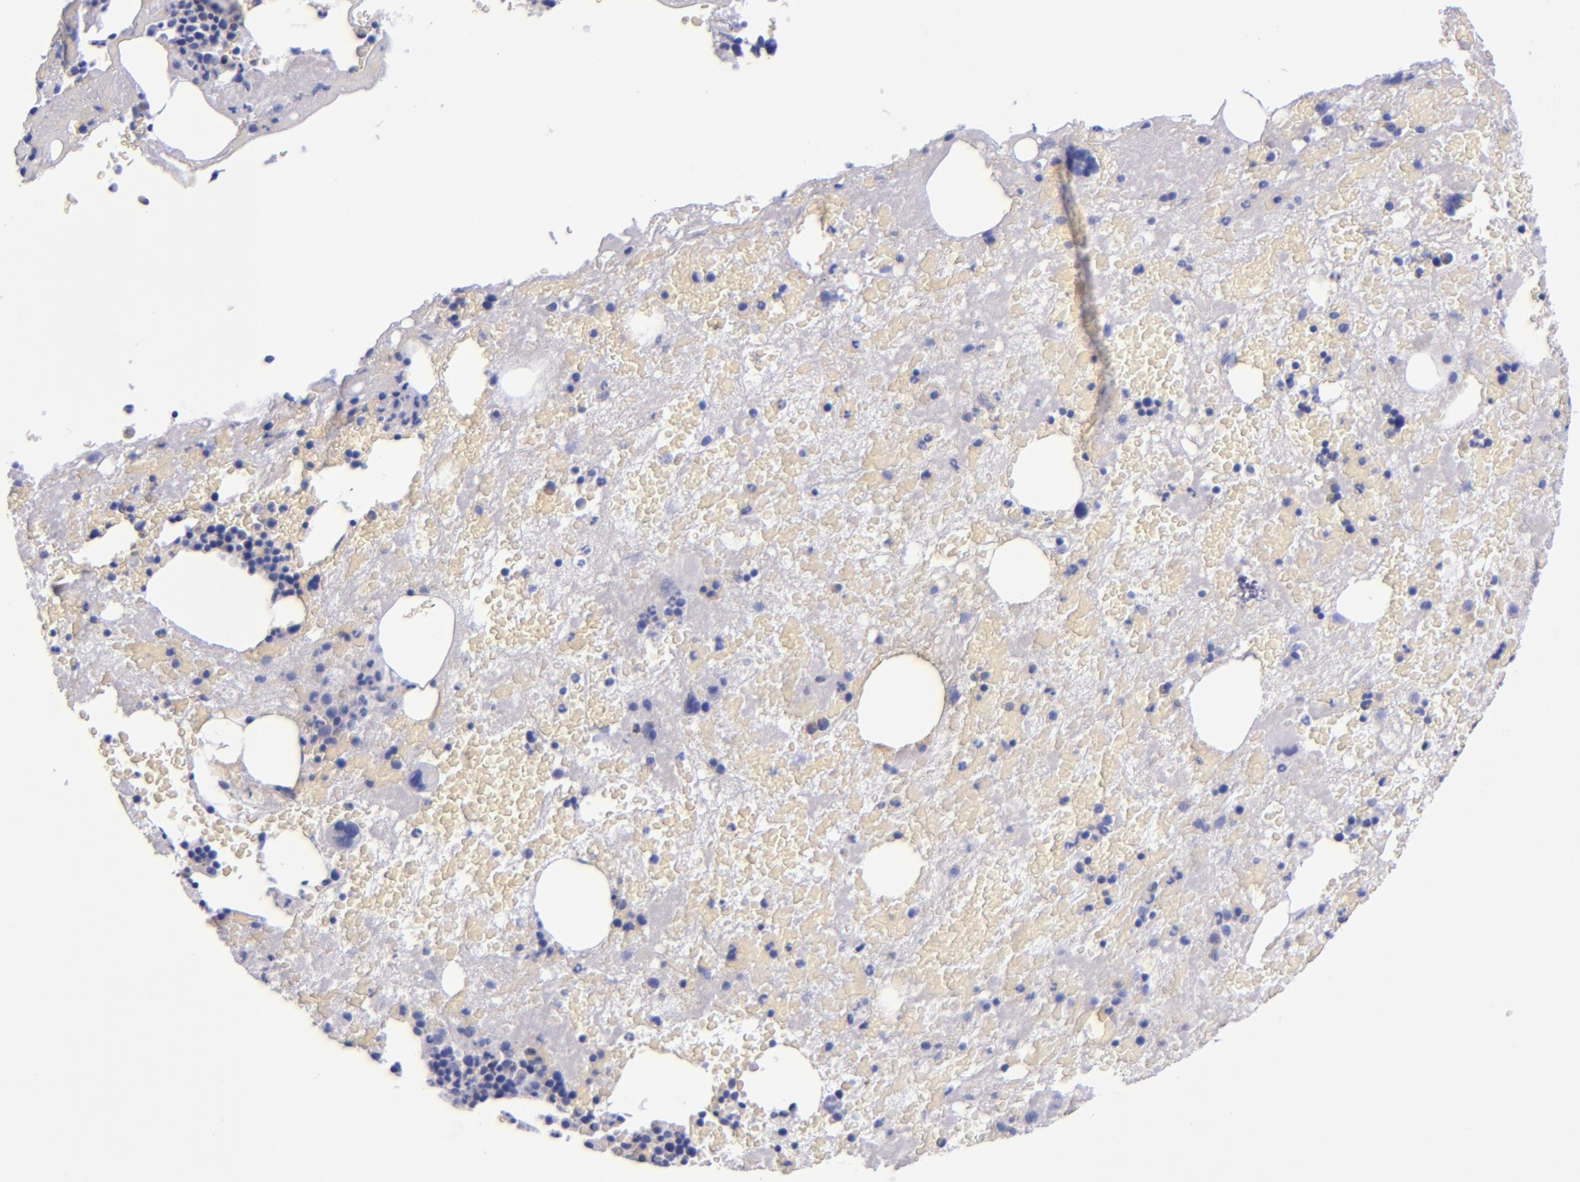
{"staining": {"intensity": "negative", "quantity": "none", "location": "none"}, "tissue": "bone marrow", "cell_type": "Hematopoietic cells", "image_type": "normal", "snomed": [{"axis": "morphology", "description": "Normal tissue, NOS"}, {"axis": "topography", "description": "Bone marrow"}], "caption": "Human bone marrow stained for a protein using IHC reveals no staining in hematopoietic cells.", "gene": "LAG3", "patient": {"sex": "male", "age": 76}}